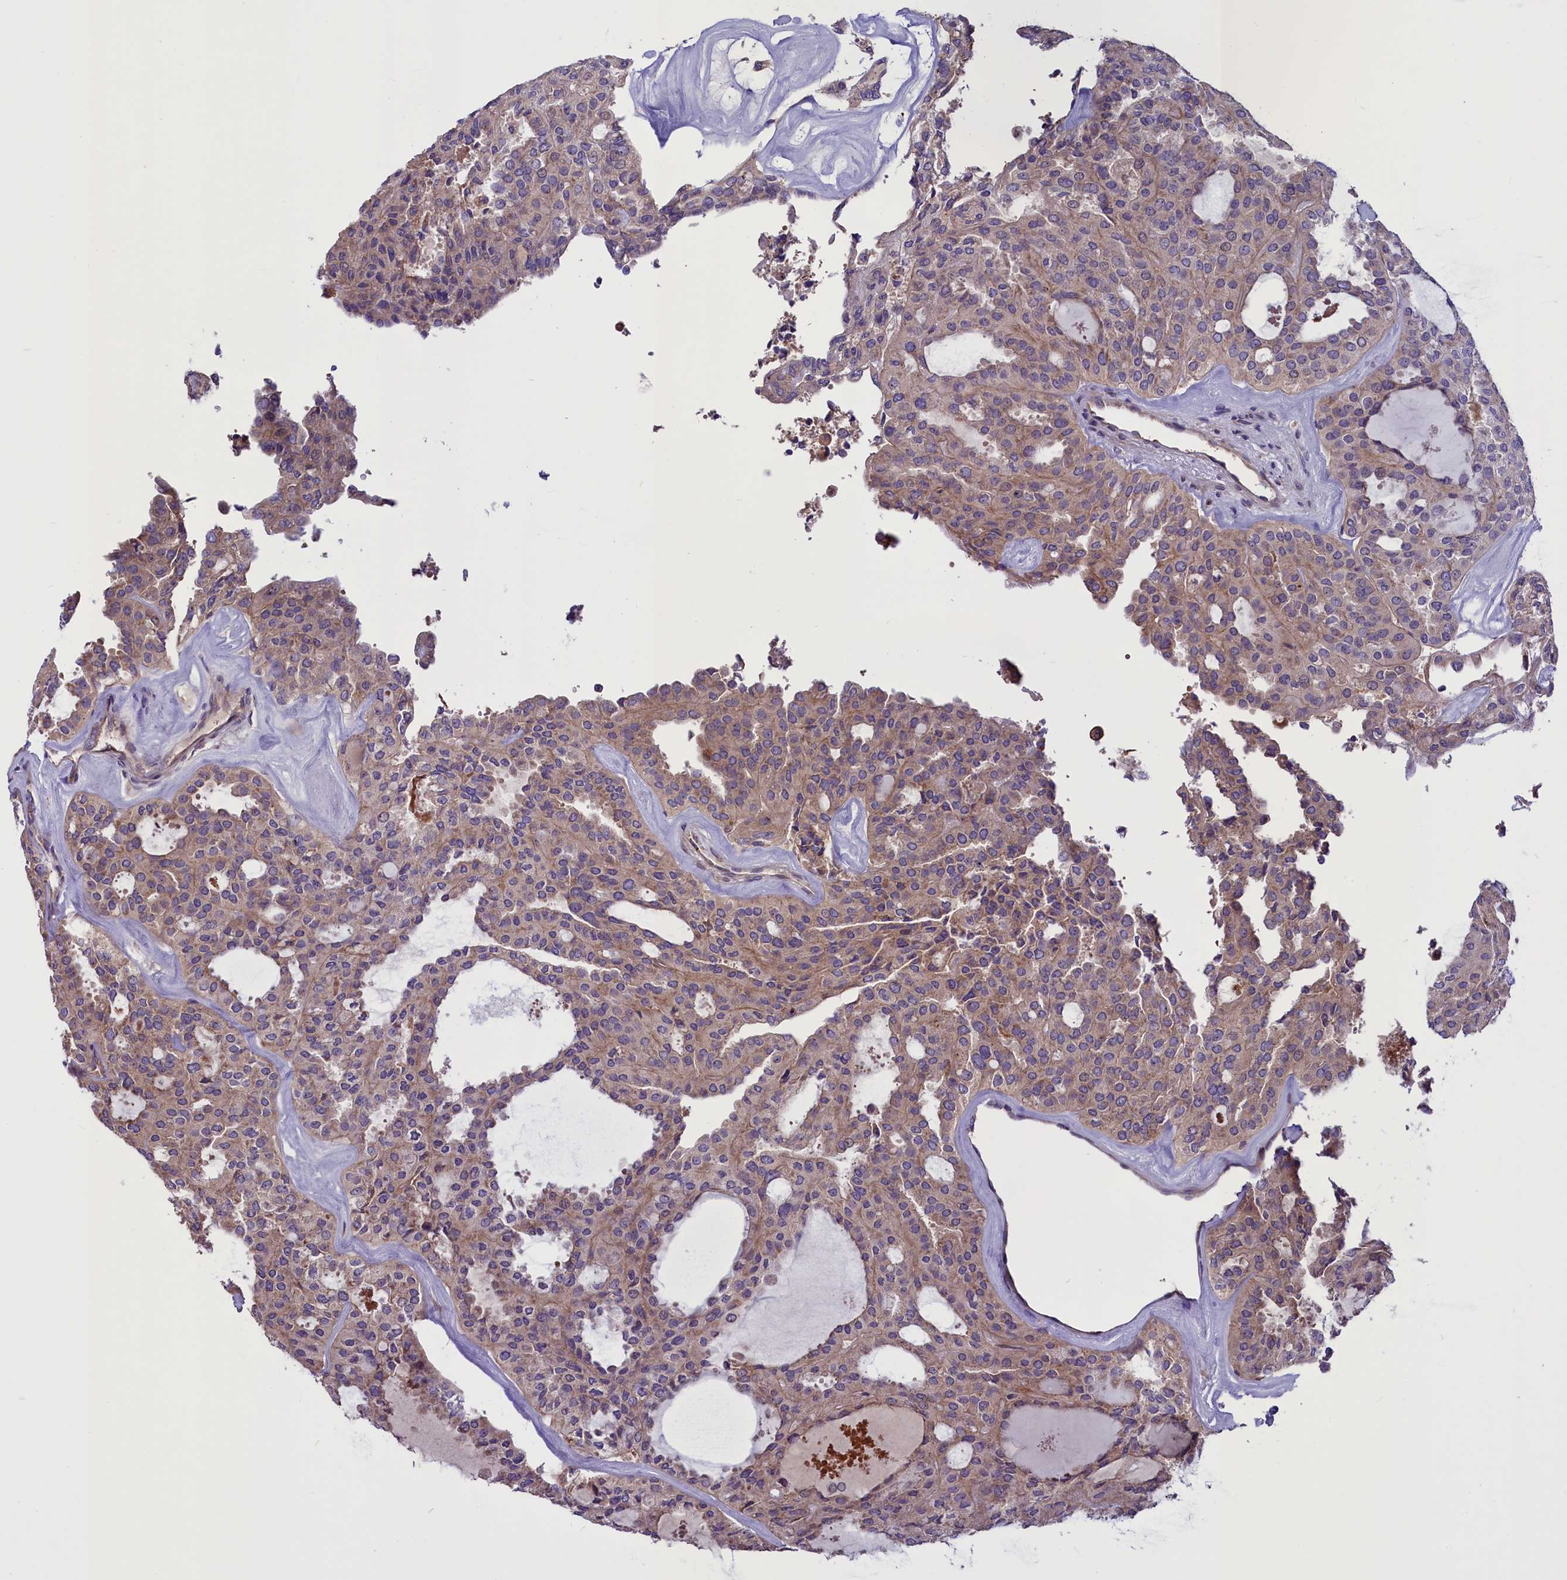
{"staining": {"intensity": "moderate", "quantity": ">75%", "location": "cytoplasmic/membranous"}, "tissue": "thyroid cancer", "cell_type": "Tumor cells", "image_type": "cancer", "snomed": [{"axis": "morphology", "description": "Follicular adenoma carcinoma, NOS"}, {"axis": "topography", "description": "Thyroid gland"}], "caption": "Tumor cells show moderate cytoplasmic/membranous expression in approximately >75% of cells in thyroid follicular adenoma carcinoma.", "gene": "FRY", "patient": {"sex": "male", "age": 75}}